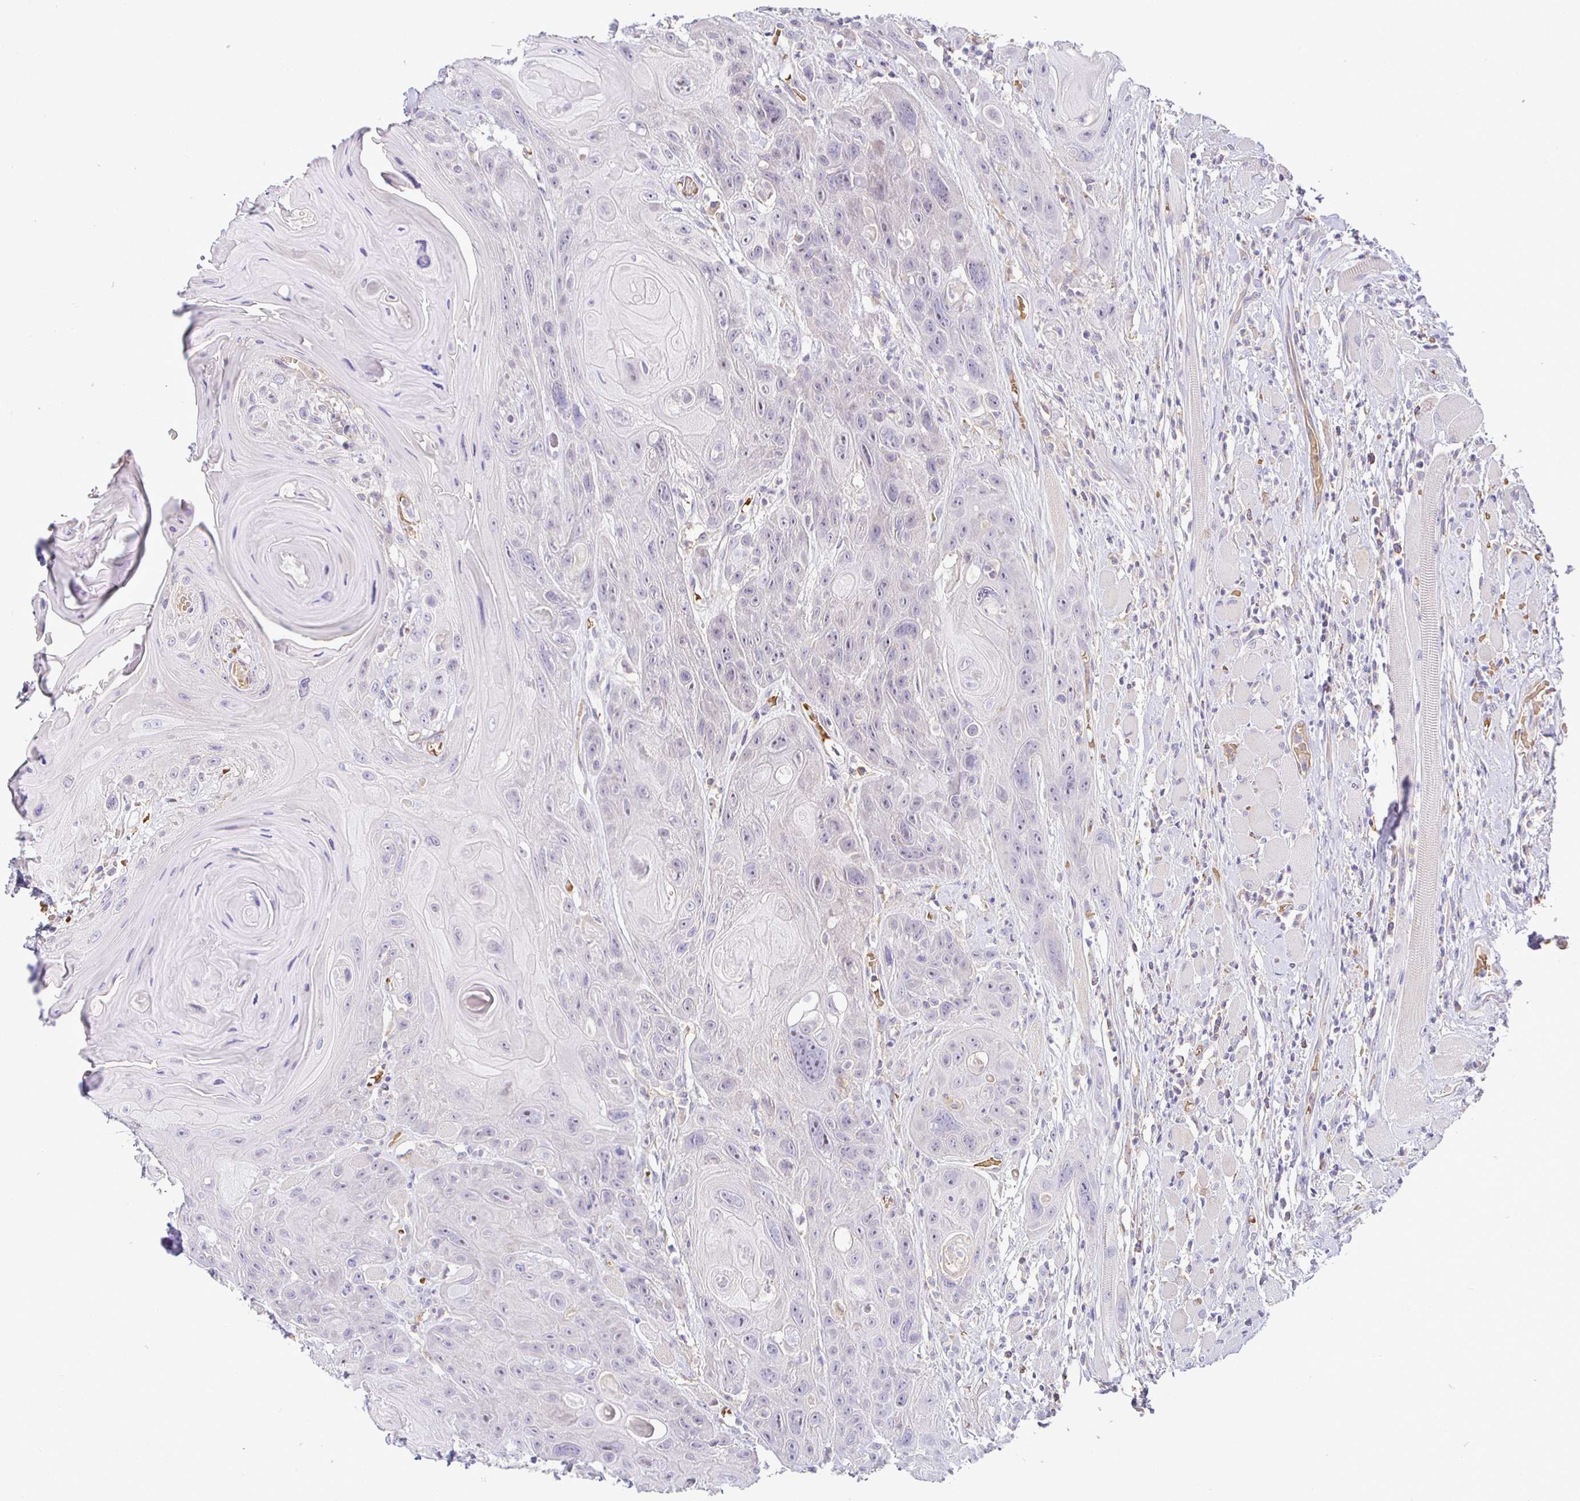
{"staining": {"intensity": "negative", "quantity": "none", "location": "none"}, "tissue": "head and neck cancer", "cell_type": "Tumor cells", "image_type": "cancer", "snomed": [{"axis": "morphology", "description": "Squamous cell carcinoma, NOS"}, {"axis": "topography", "description": "Head-Neck"}], "caption": "Human head and neck cancer stained for a protein using IHC displays no positivity in tumor cells.", "gene": "SIRPA", "patient": {"sex": "female", "age": 59}}